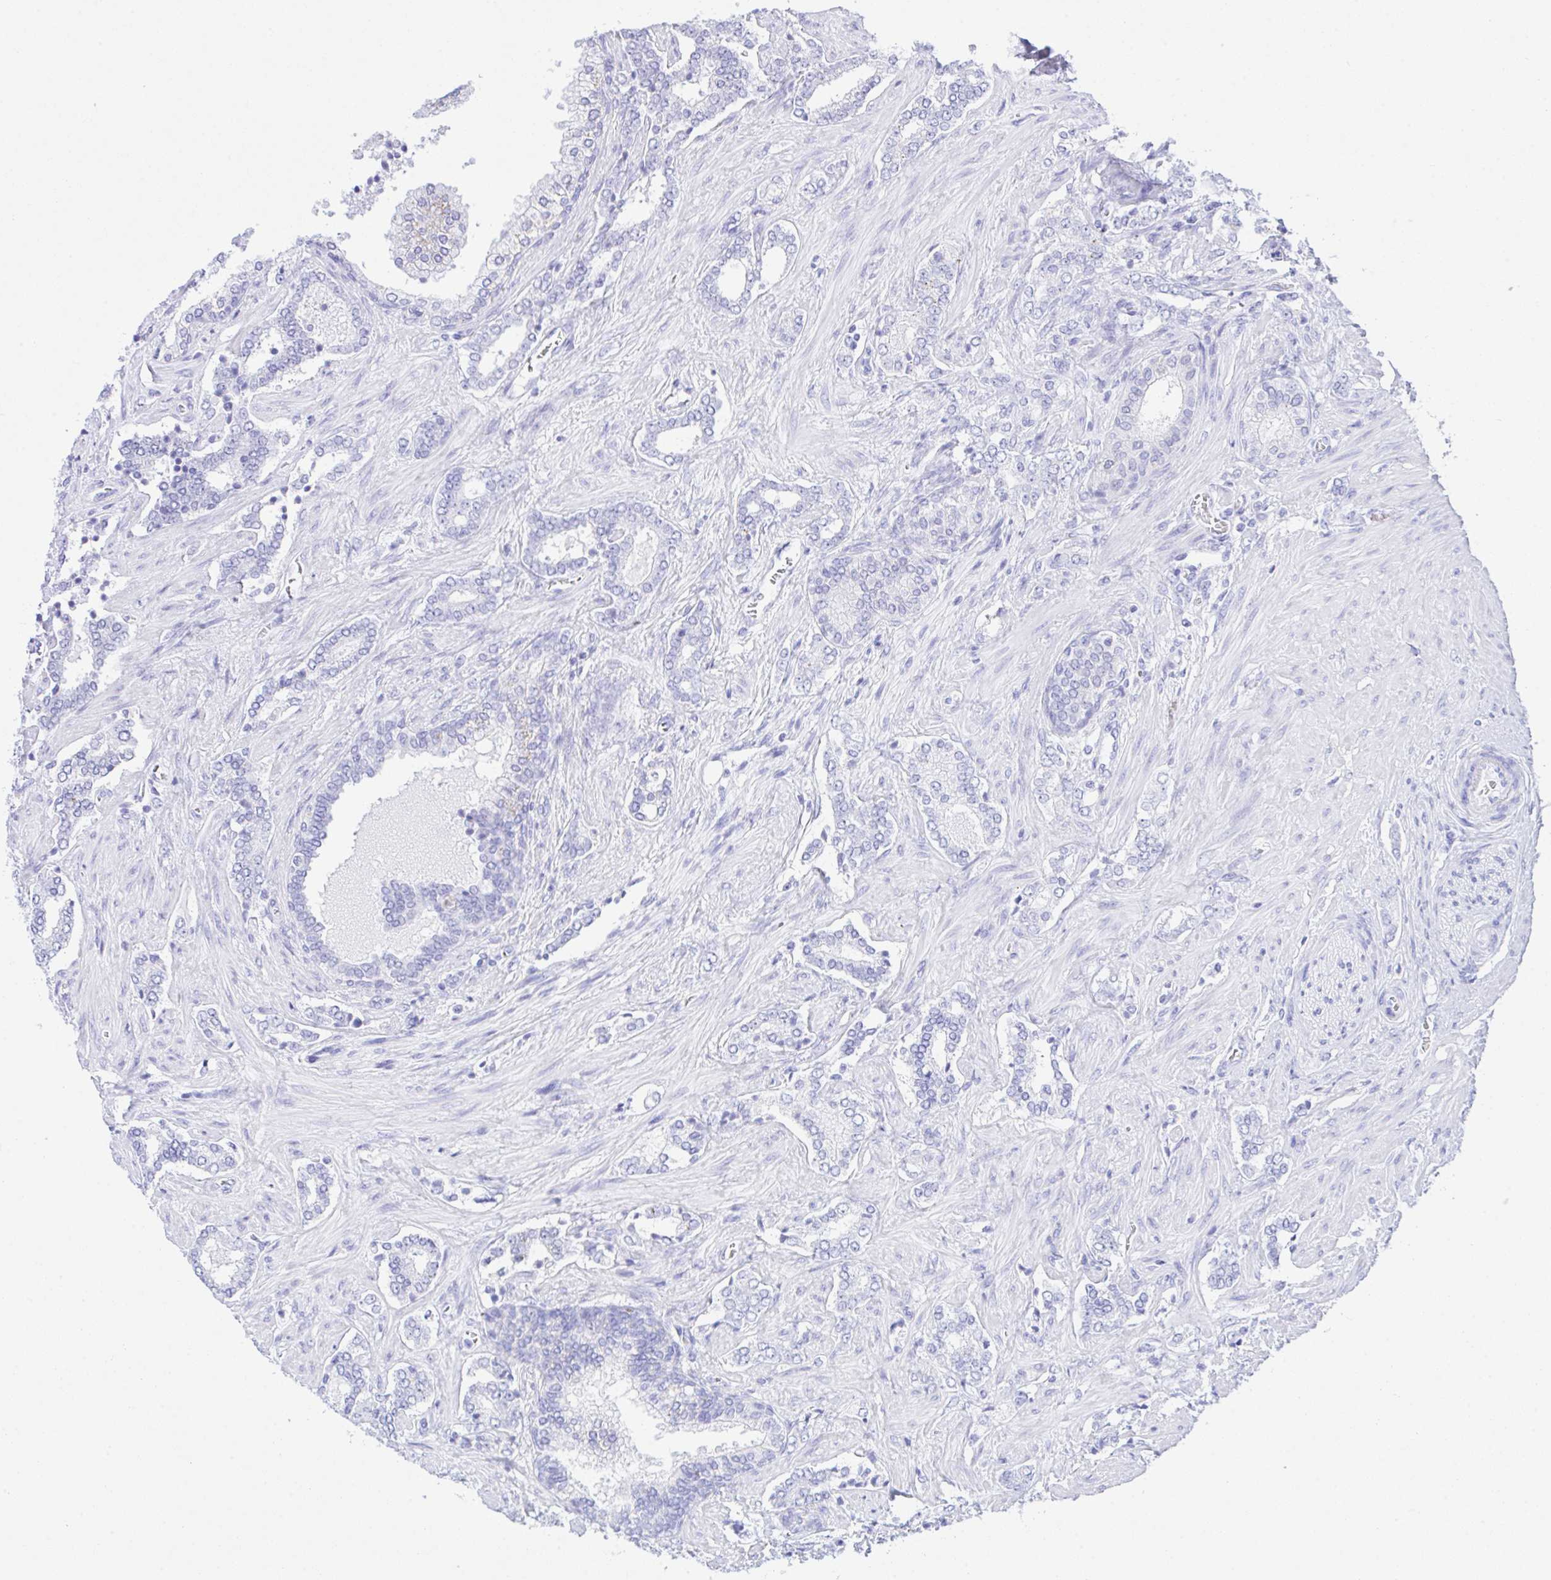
{"staining": {"intensity": "negative", "quantity": "none", "location": "none"}, "tissue": "prostate cancer", "cell_type": "Tumor cells", "image_type": "cancer", "snomed": [{"axis": "morphology", "description": "Adenocarcinoma, High grade"}, {"axis": "topography", "description": "Prostate"}], "caption": "Immunohistochemical staining of human prostate cancer (high-grade adenocarcinoma) demonstrates no significant expression in tumor cells. (Stains: DAB immunohistochemistry with hematoxylin counter stain, Microscopy: brightfield microscopy at high magnification).", "gene": "SELENOV", "patient": {"sex": "male", "age": 60}}